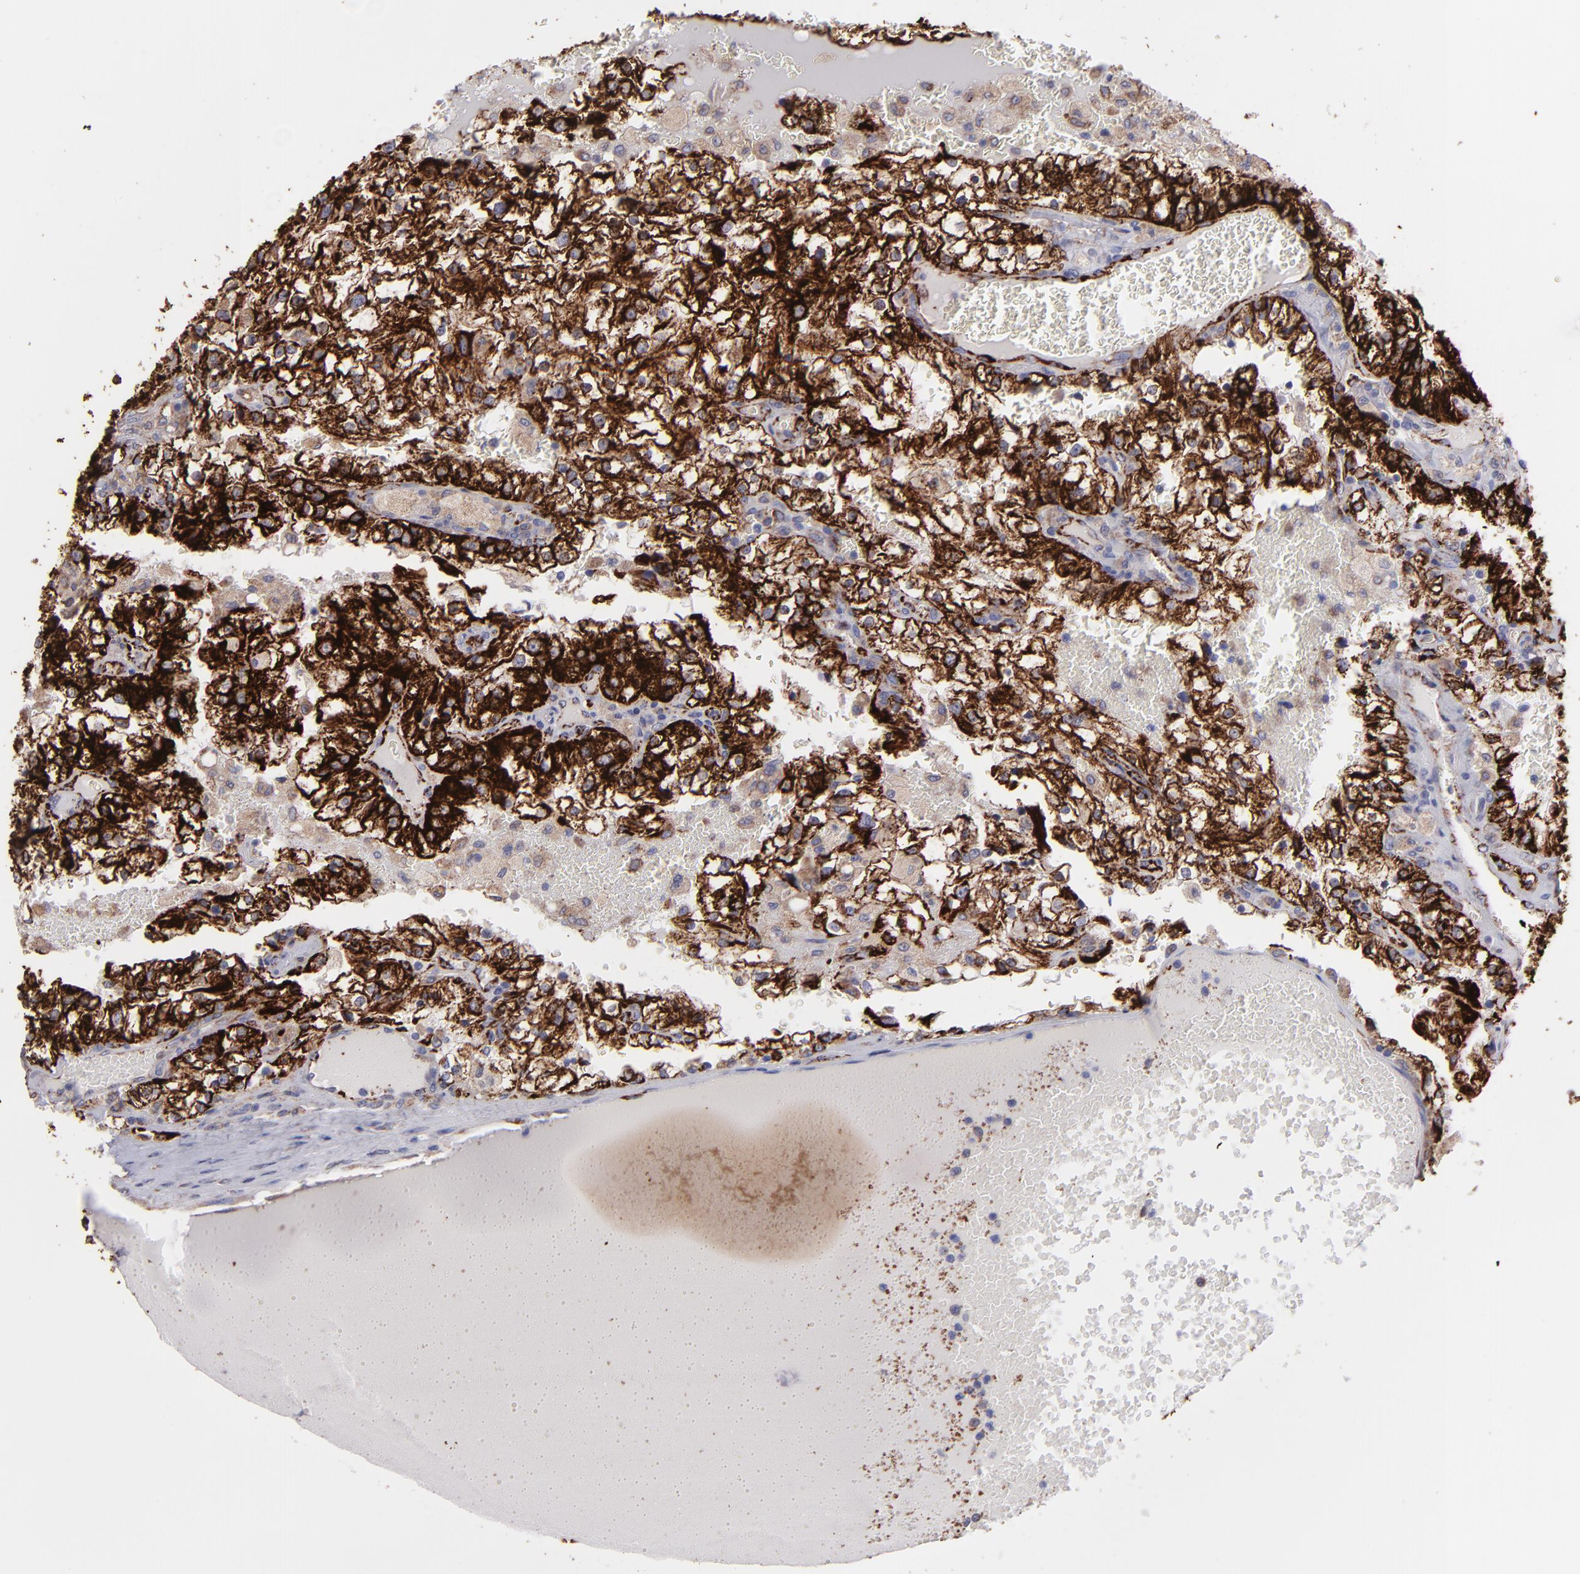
{"staining": {"intensity": "strong", "quantity": ">75%", "location": "cytoplasmic/membranous"}, "tissue": "renal cancer", "cell_type": "Tumor cells", "image_type": "cancer", "snomed": [{"axis": "morphology", "description": "Adenocarcinoma, NOS"}, {"axis": "topography", "description": "Kidney"}], "caption": "DAB (3,3'-diaminobenzidine) immunohistochemical staining of renal cancer exhibits strong cytoplasmic/membranous protein staining in approximately >75% of tumor cells. (Stains: DAB in brown, nuclei in blue, Microscopy: brightfield microscopy at high magnification).", "gene": "MAOB", "patient": {"sex": "female", "age": 74}}